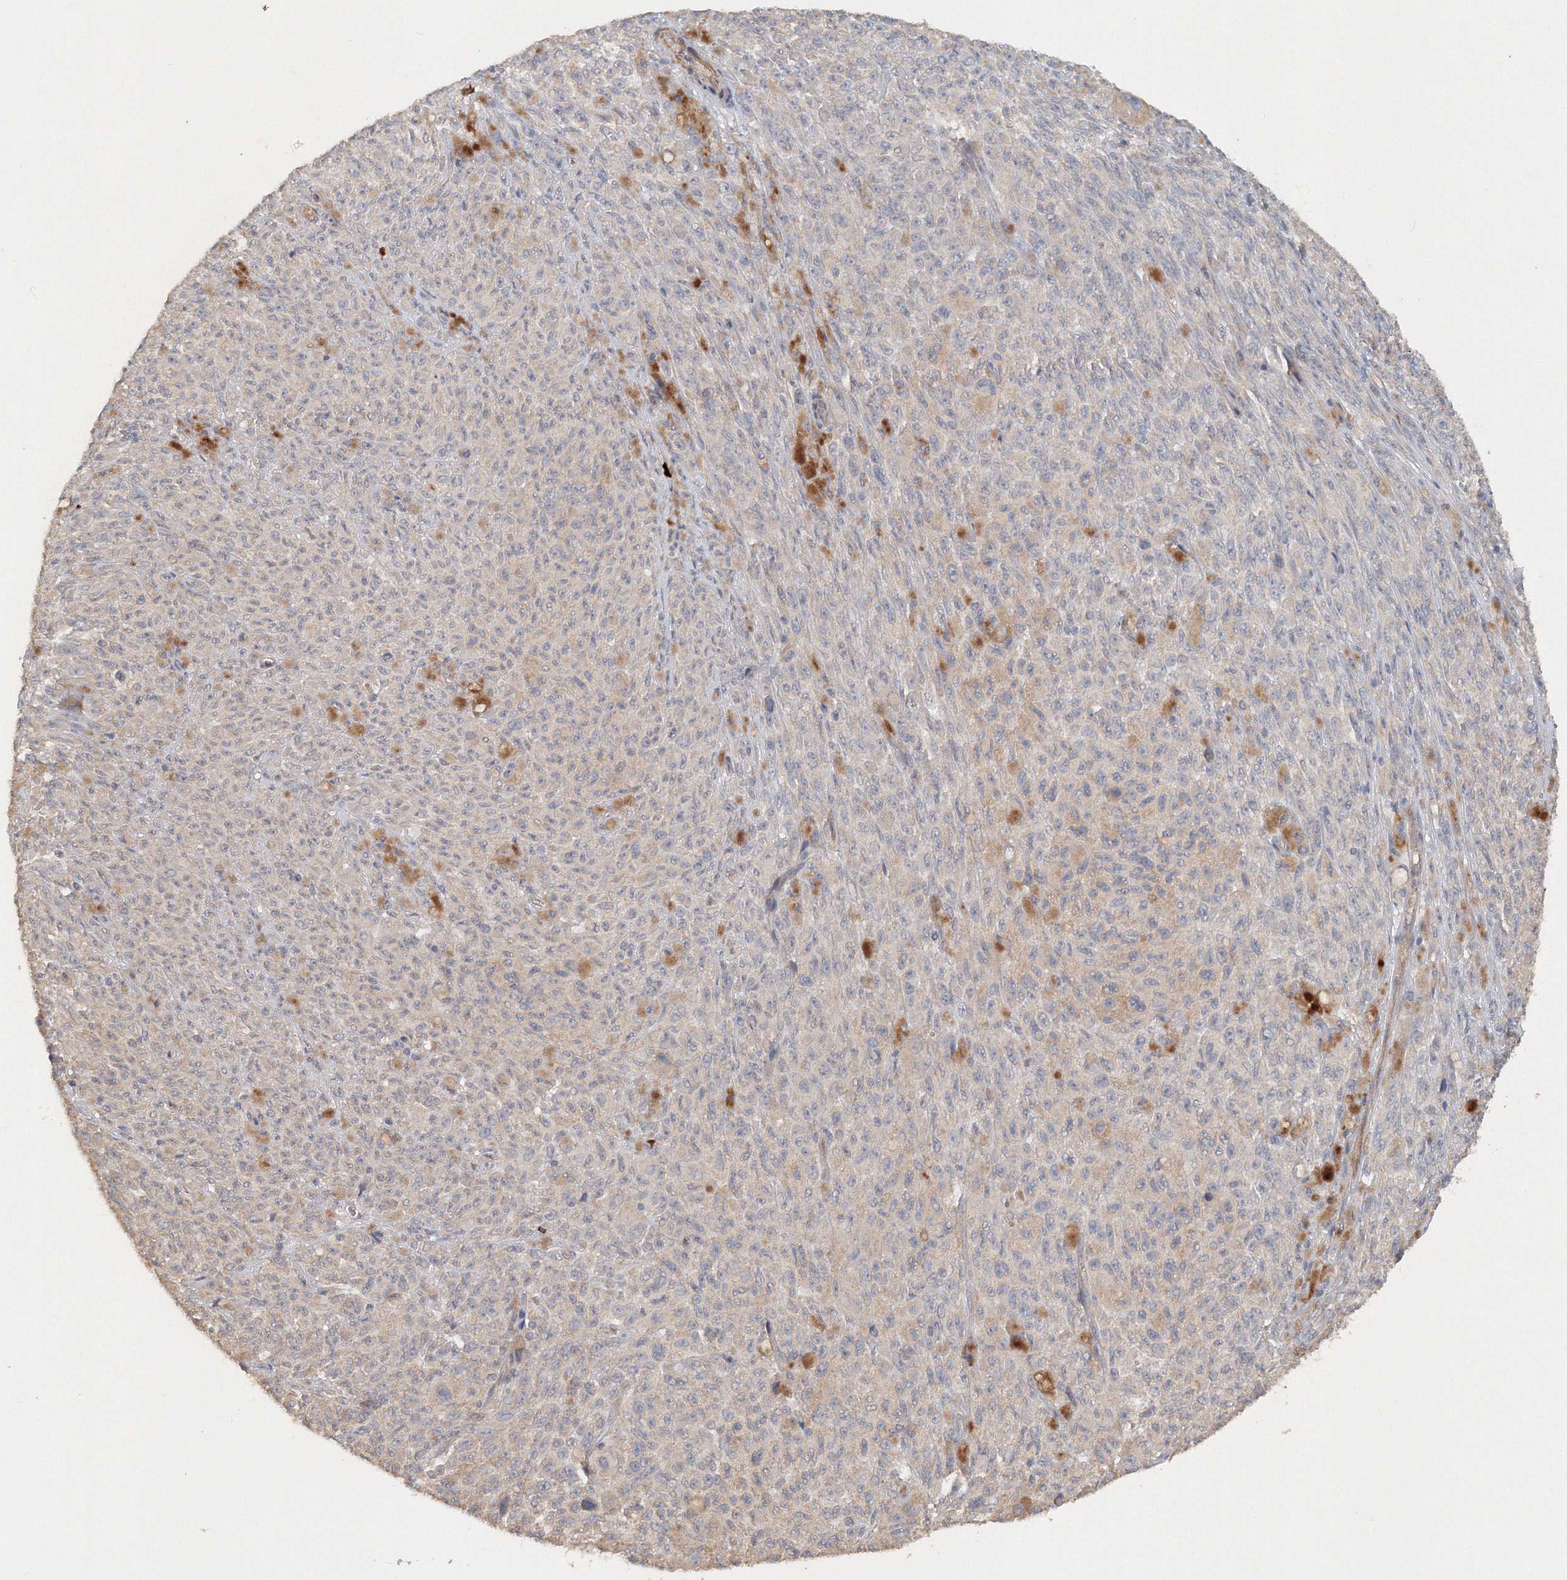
{"staining": {"intensity": "negative", "quantity": "none", "location": "none"}, "tissue": "melanoma", "cell_type": "Tumor cells", "image_type": "cancer", "snomed": [{"axis": "morphology", "description": "Malignant melanoma, NOS"}, {"axis": "topography", "description": "Skin"}], "caption": "The IHC photomicrograph has no significant staining in tumor cells of melanoma tissue.", "gene": "NALF2", "patient": {"sex": "female", "age": 82}}